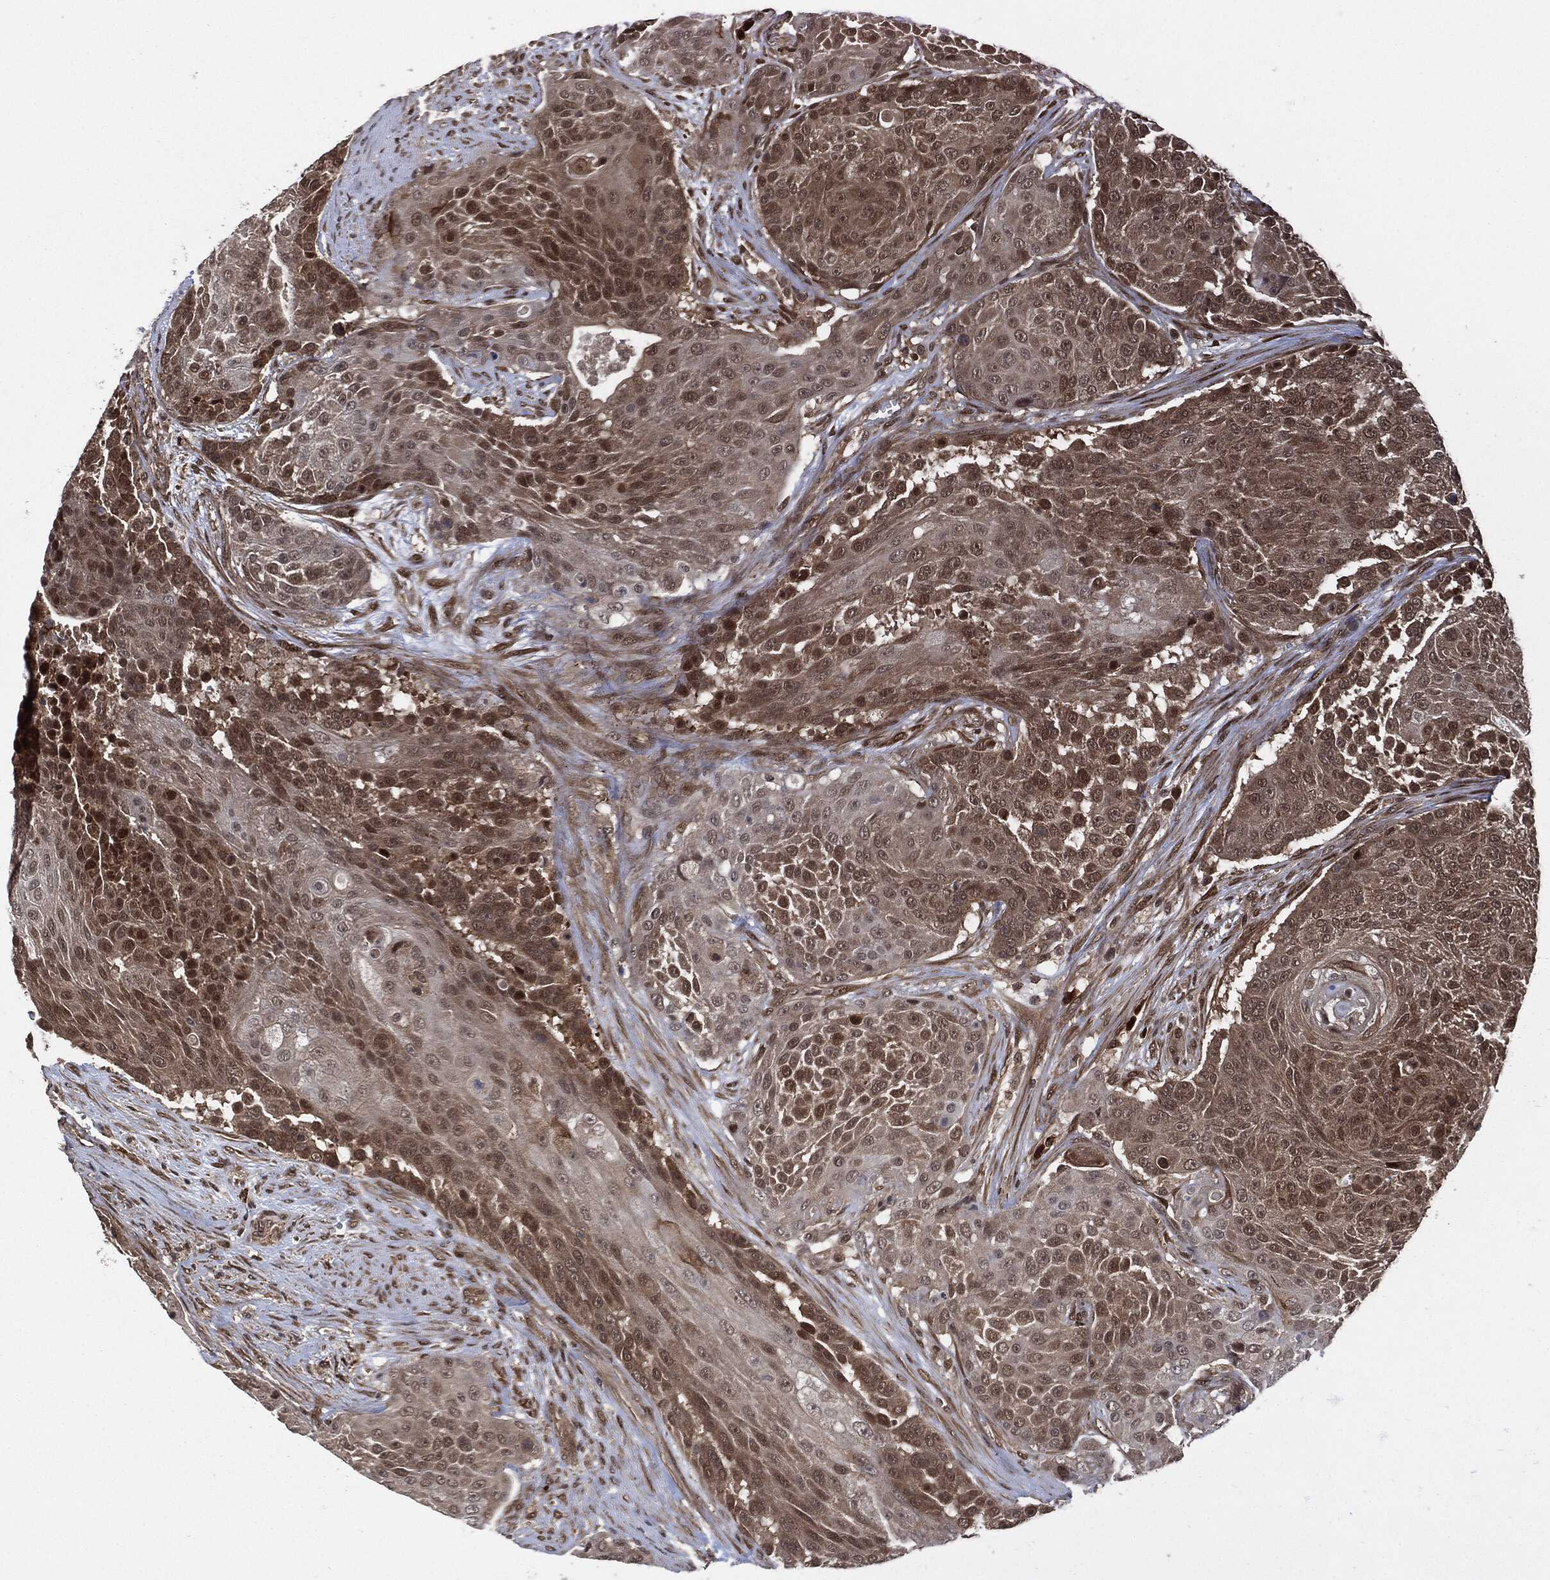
{"staining": {"intensity": "weak", "quantity": "25%-75%", "location": "cytoplasmic/membranous,nuclear"}, "tissue": "urothelial cancer", "cell_type": "Tumor cells", "image_type": "cancer", "snomed": [{"axis": "morphology", "description": "Urothelial carcinoma, High grade"}, {"axis": "topography", "description": "Urinary bladder"}], "caption": "Human urothelial carcinoma (high-grade) stained with a brown dye displays weak cytoplasmic/membranous and nuclear positive staining in about 25%-75% of tumor cells.", "gene": "CUTA", "patient": {"sex": "female", "age": 63}}